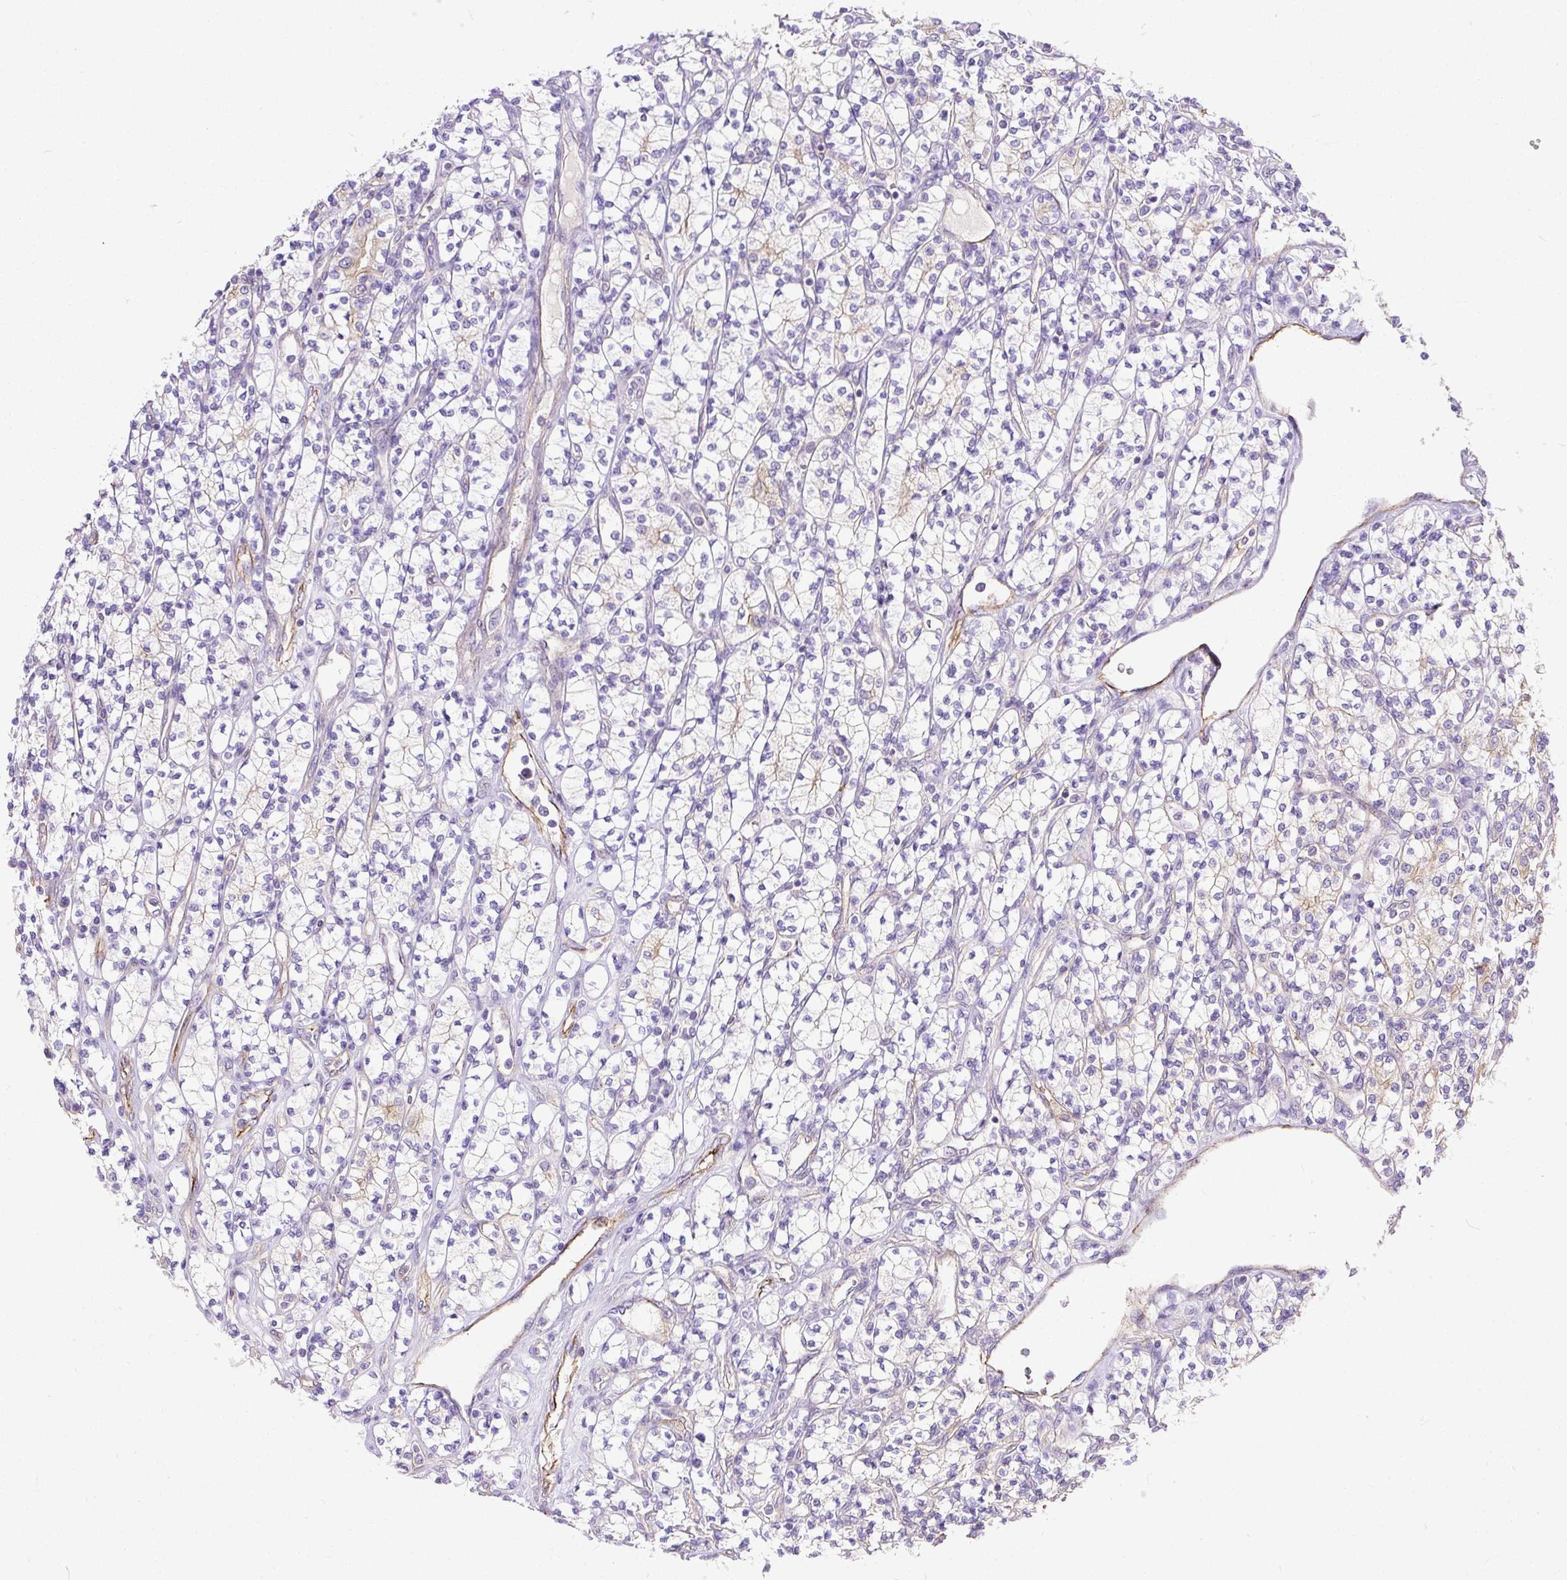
{"staining": {"intensity": "negative", "quantity": "none", "location": "none"}, "tissue": "renal cancer", "cell_type": "Tumor cells", "image_type": "cancer", "snomed": [{"axis": "morphology", "description": "Adenocarcinoma, NOS"}, {"axis": "topography", "description": "Kidney"}], "caption": "Immunohistochemistry (IHC) photomicrograph of human renal cancer (adenocarcinoma) stained for a protein (brown), which exhibits no staining in tumor cells.", "gene": "MAGEB16", "patient": {"sex": "male", "age": 77}}